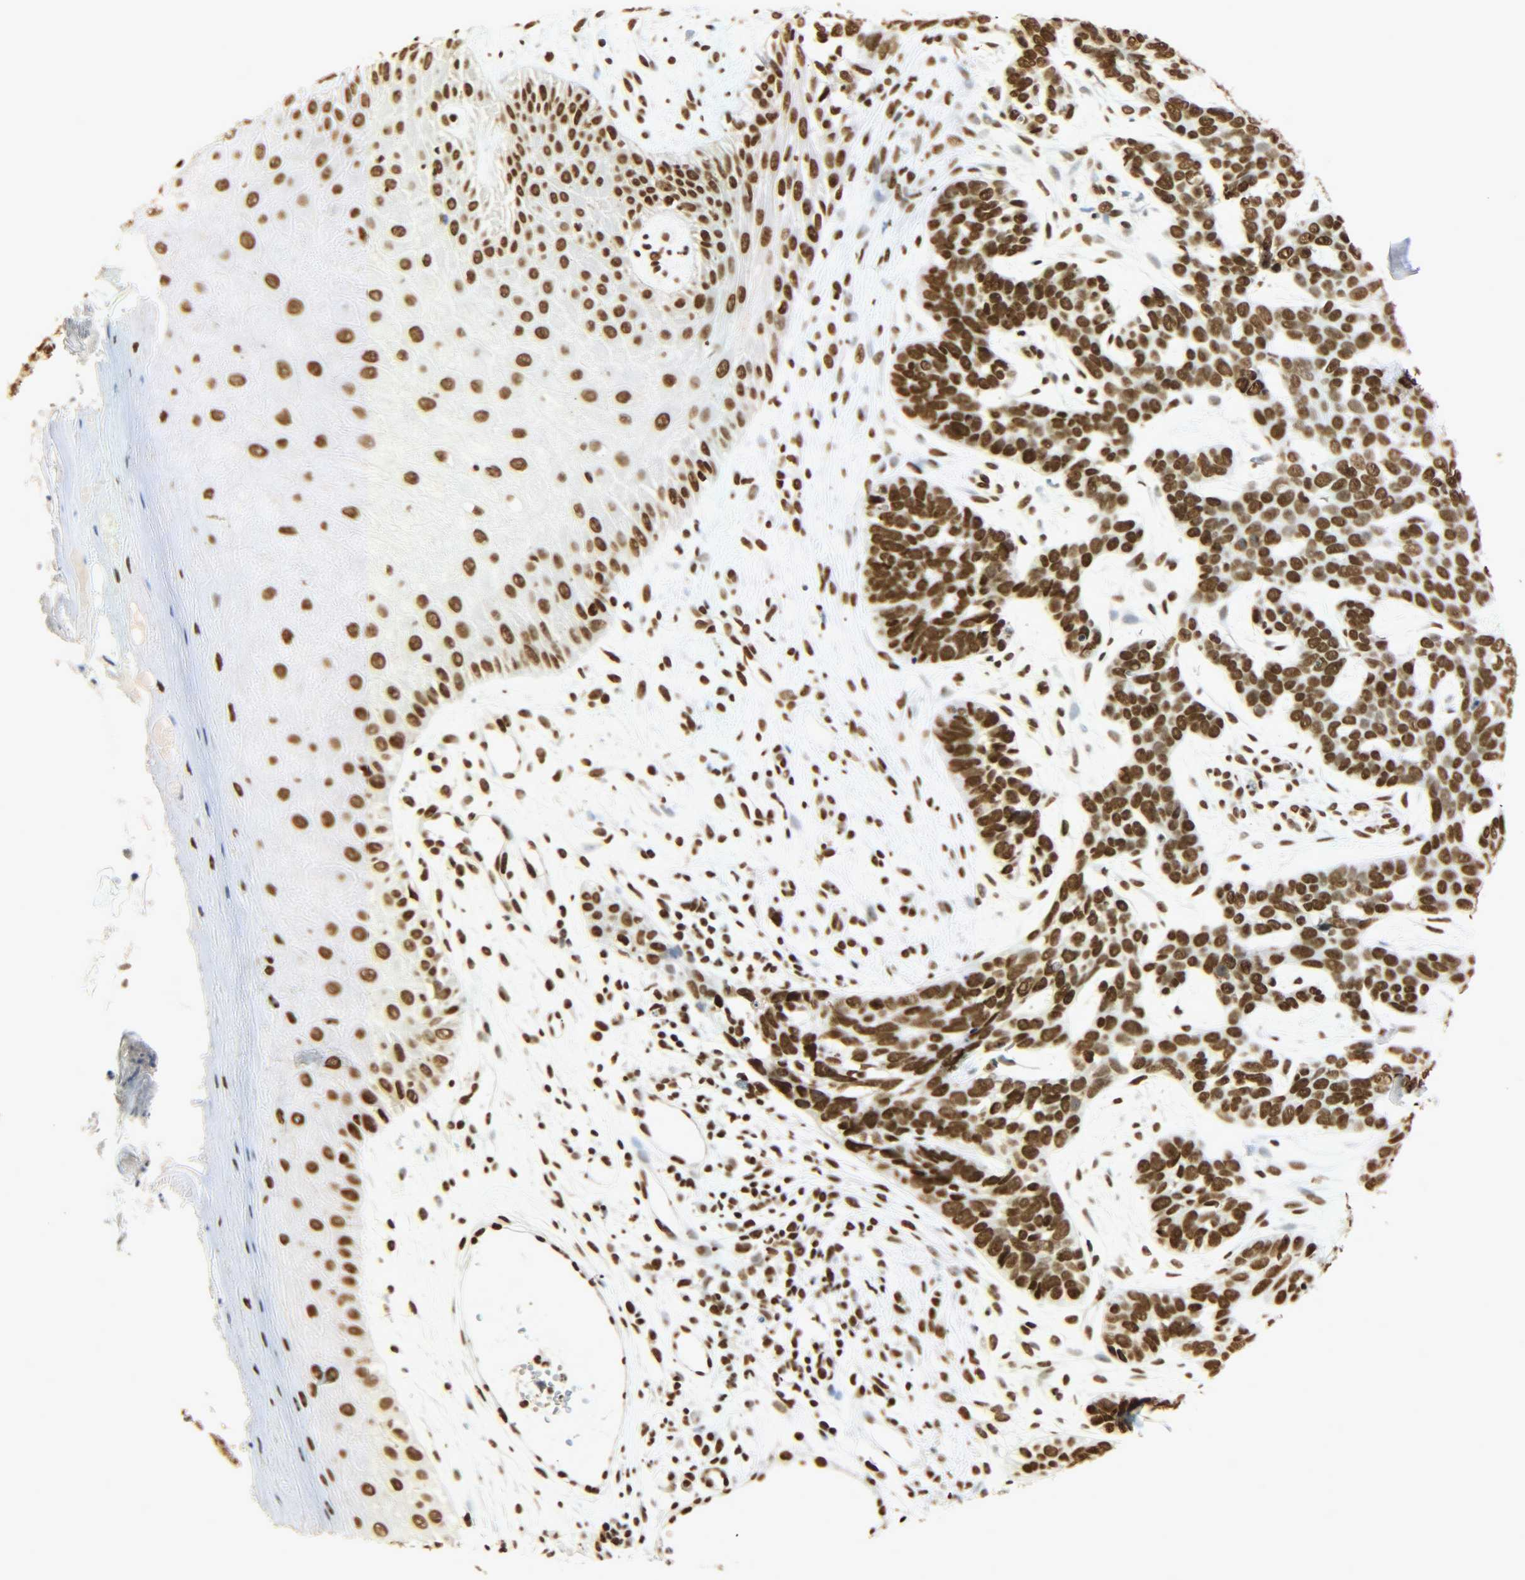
{"staining": {"intensity": "strong", "quantity": ">75%", "location": "nuclear"}, "tissue": "skin cancer", "cell_type": "Tumor cells", "image_type": "cancer", "snomed": [{"axis": "morphology", "description": "Basal cell carcinoma"}, {"axis": "topography", "description": "Skin"}], "caption": "DAB immunohistochemical staining of skin cancer shows strong nuclear protein staining in about >75% of tumor cells. The staining is performed using DAB brown chromogen to label protein expression. The nuclei are counter-stained blue using hematoxylin.", "gene": "KHDRBS1", "patient": {"sex": "male", "age": 87}}